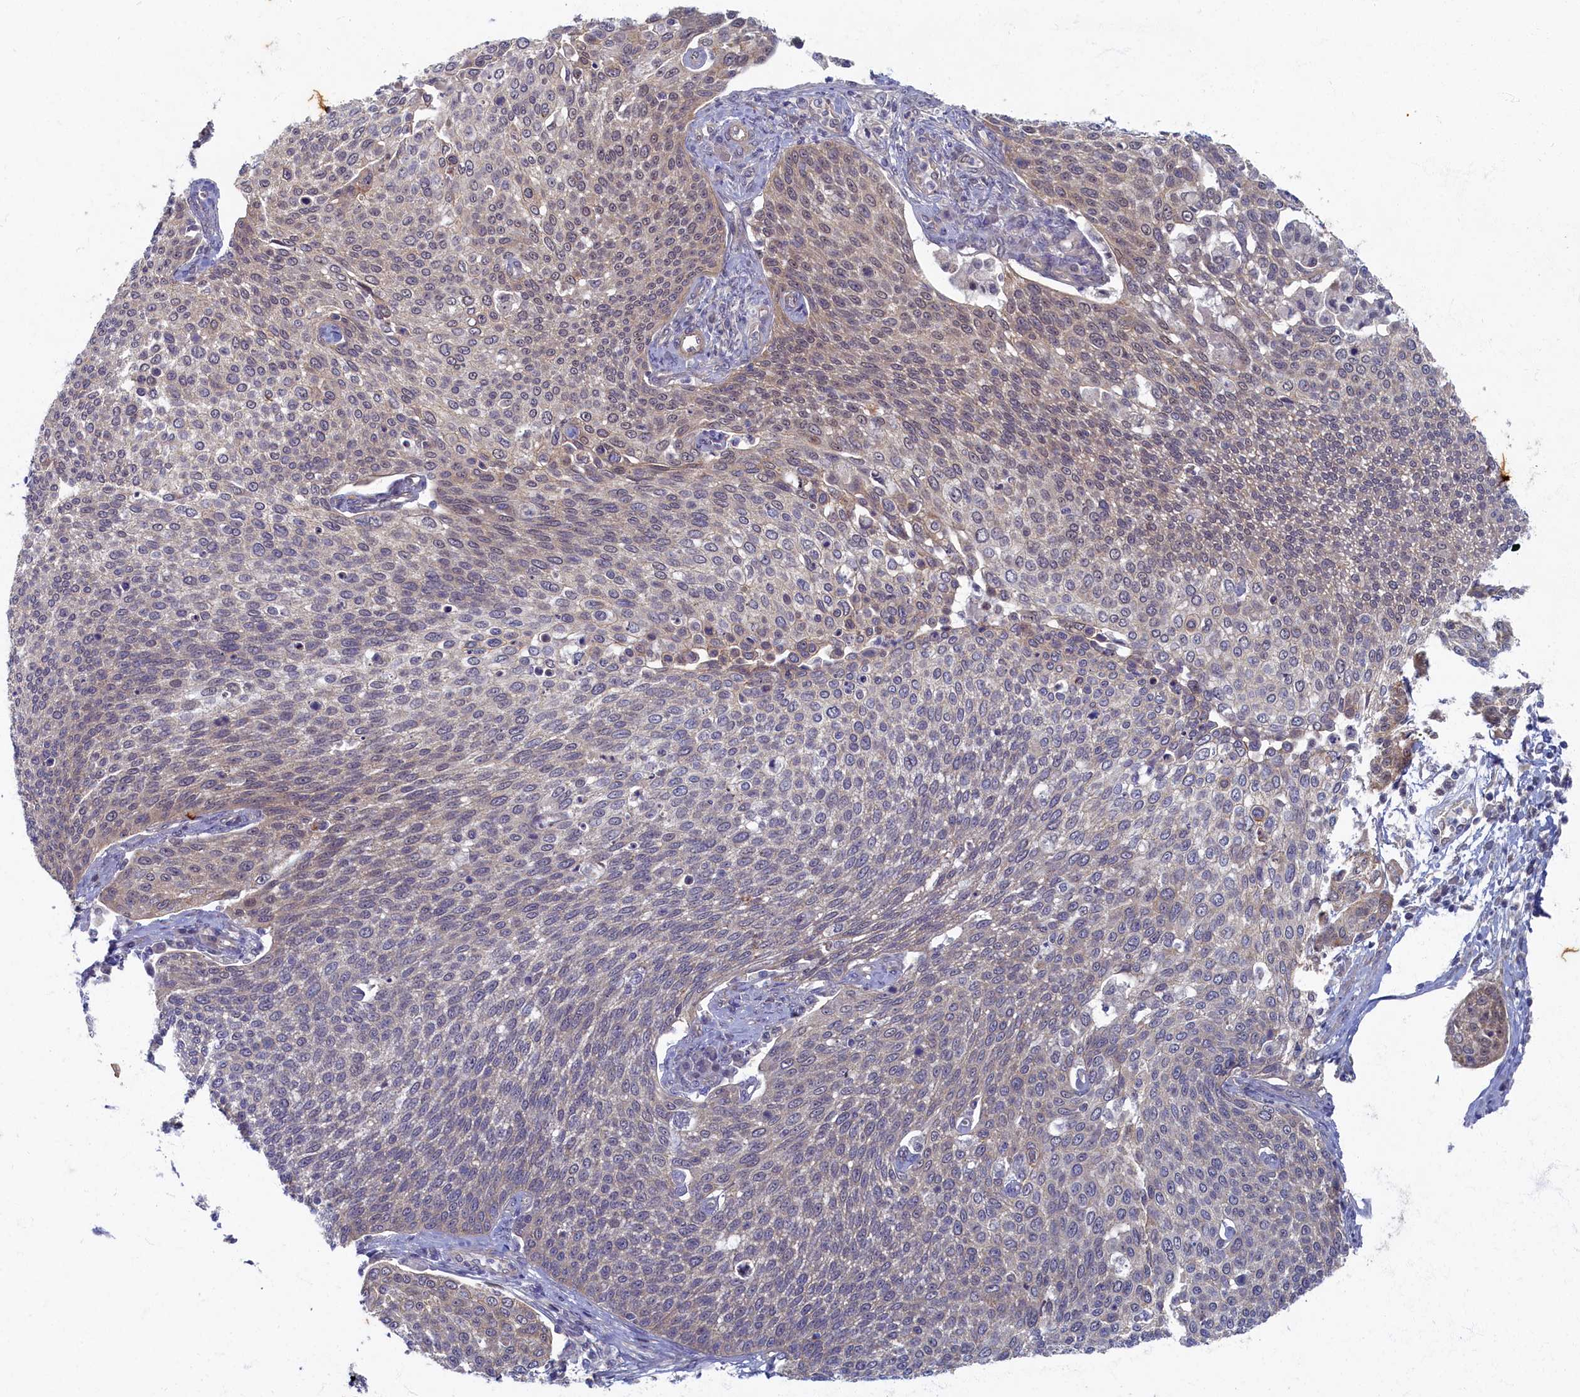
{"staining": {"intensity": "weak", "quantity": "25%-75%", "location": "cytoplasmic/membranous"}, "tissue": "cervical cancer", "cell_type": "Tumor cells", "image_type": "cancer", "snomed": [{"axis": "morphology", "description": "Squamous cell carcinoma, NOS"}, {"axis": "topography", "description": "Cervix"}], "caption": "Cervical squamous cell carcinoma tissue exhibits weak cytoplasmic/membranous staining in approximately 25%-75% of tumor cells, visualized by immunohistochemistry. (Brightfield microscopy of DAB IHC at high magnification).", "gene": "WDR59", "patient": {"sex": "female", "age": 34}}